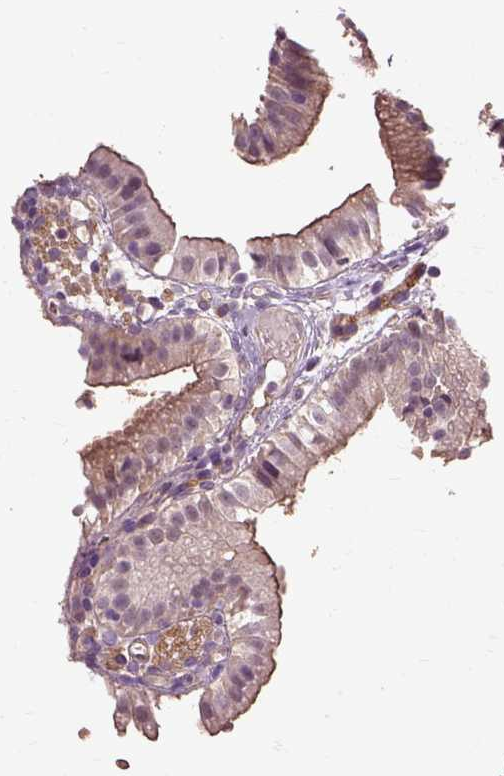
{"staining": {"intensity": "moderate", "quantity": "<25%", "location": "cytoplasmic/membranous"}, "tissue": "gallbladder", "cell_type": "Glandular cells", "image_type": "normal", "snomed": [{"axis": "morphology", "description": "Normal tissue, NOS"}, {"axis": "topography", "description": "Gallbladder"}], "caption": "Unremarkable gallbladder demonstrates moderate cytoplasmic/membranous positivity in approximately <25% of glandular cells, visualized by immunohistochemistry. The protein is shown in brown color, while the nuclei are stained blue.", "gene": "PEA15", "patient": {"sex": "female", "age": 47}}